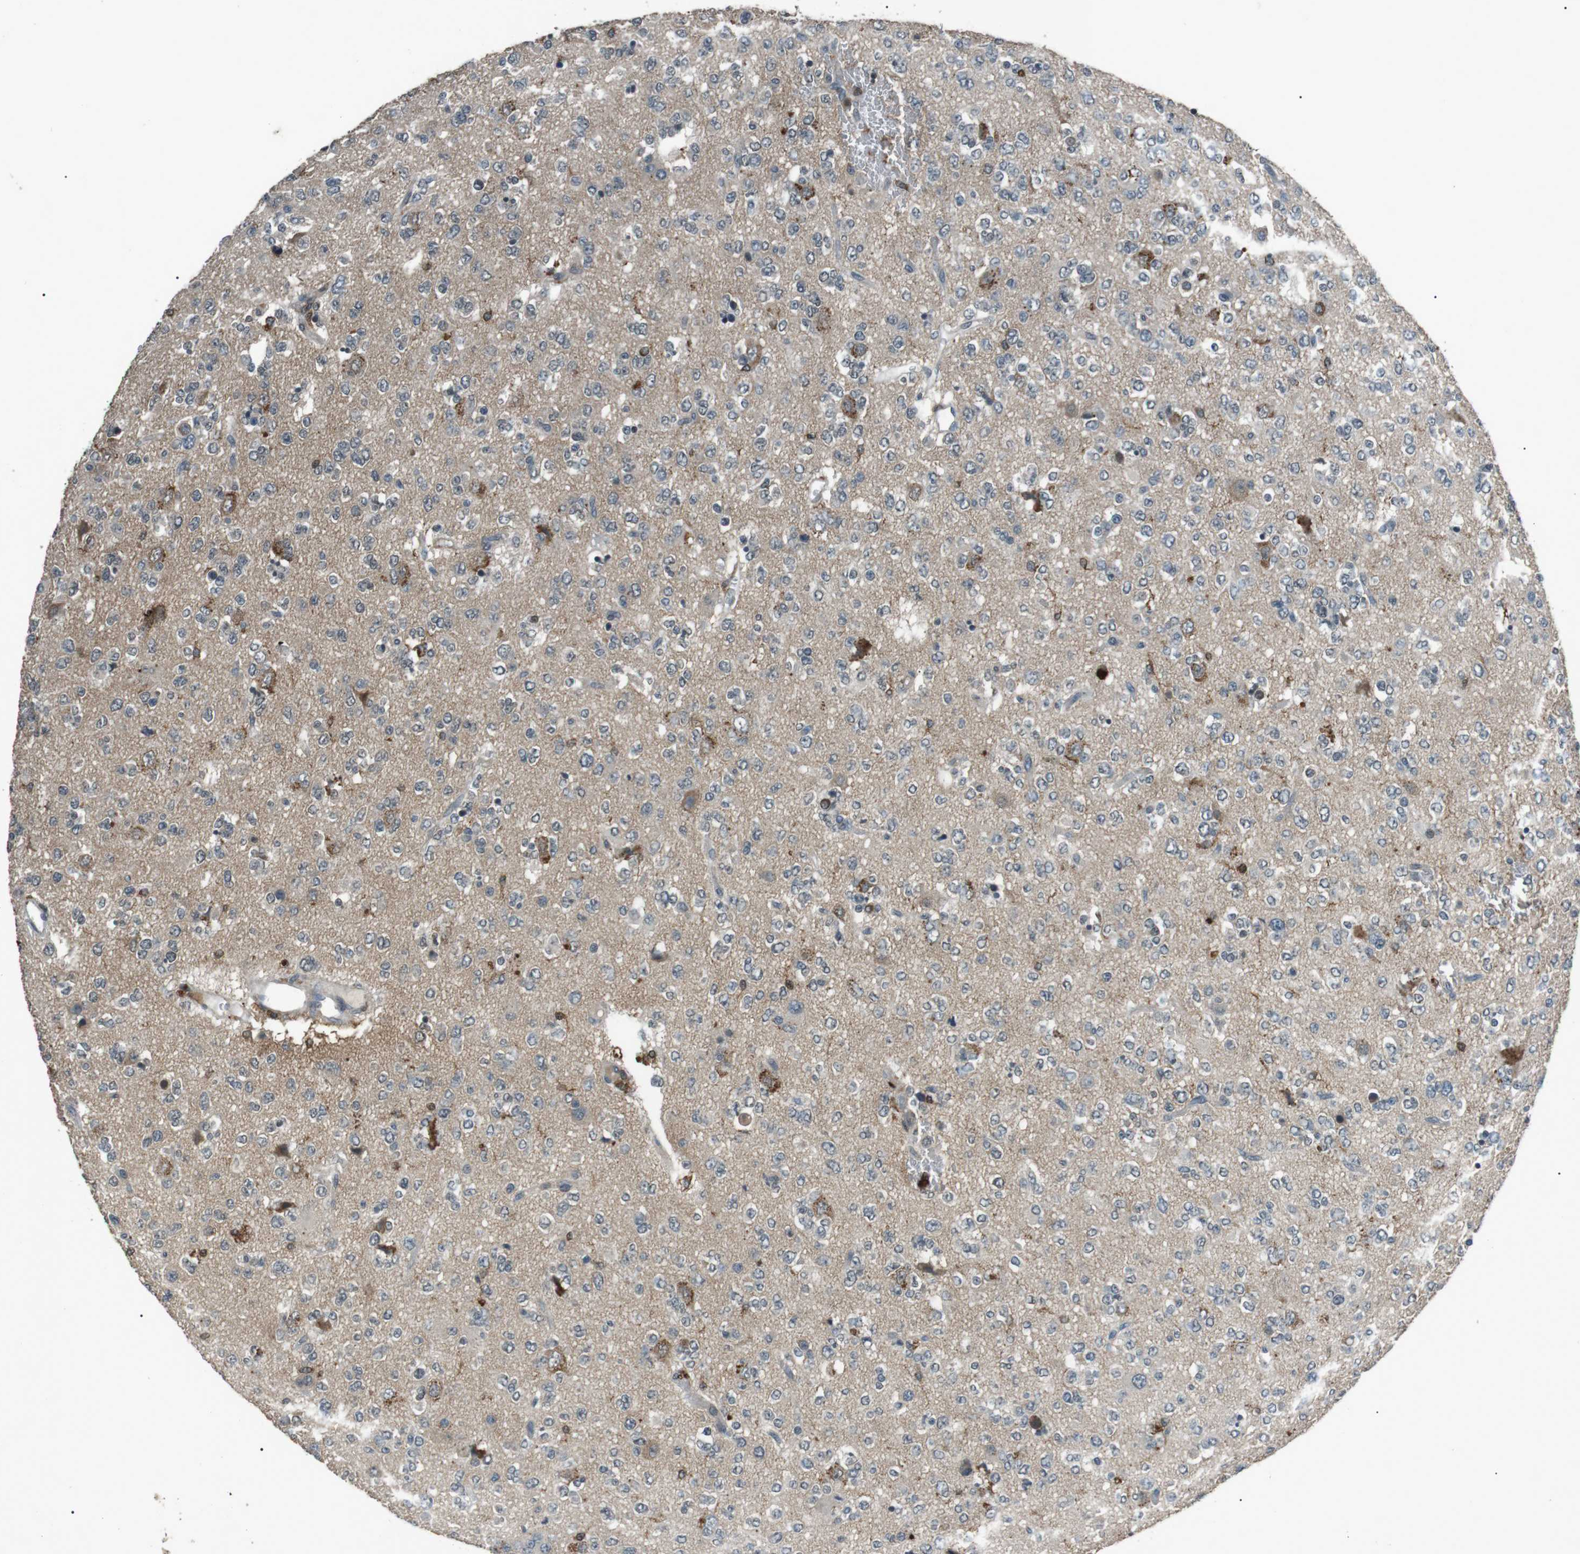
{"staining": {"intensity": "moderate", "quantity": "<25%", "location": "cytoplasmic/membranous"}, "tissue": "glioma", "cell_type": "Tumor cells", "image_type": "cancer", "snomed": [{"axis": "morphology", "description": "Glioma, malignant, Low grade"}, {"axis": "topography", "description": "Brain"}], "caption": "Glioma tissue reveals moderate cytoplasmic/membranous positivity in about <25% of tumor cells Immunohistochemistry (ihc) stains the protein of interest in brown and the nuclei are stained blue.", "gene": "NEK7", "patient": {"sex": "male", "age": 38}}